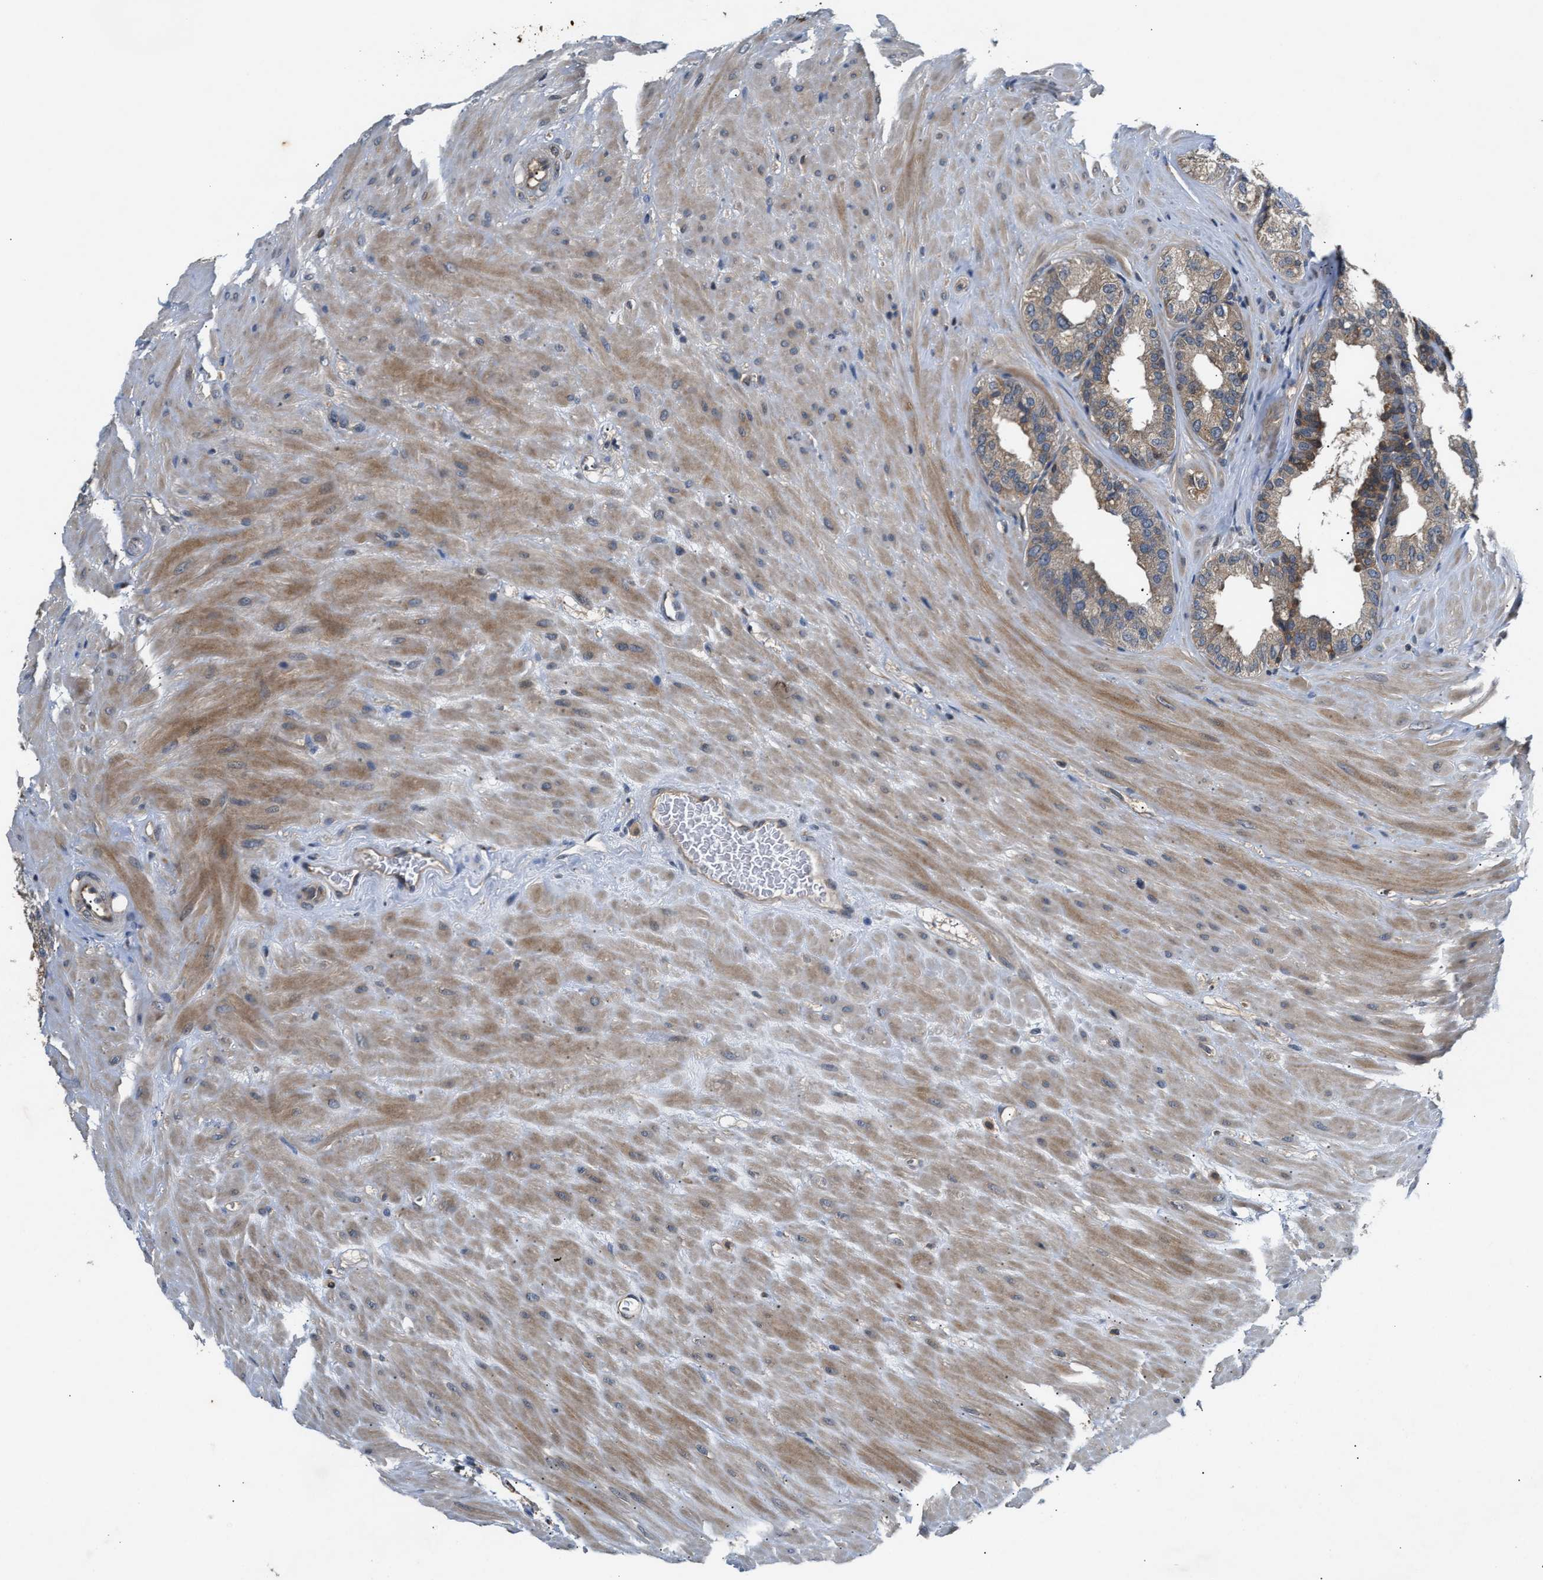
{"staining": {"intensity": "moderate", "quantity": ">75%", "location": "cytoplasmic/membranous"}, "tissue": "seminal vesicle", "cell_type": "Glandular cells", "image_type": "normal", "snomed": [{"axis": "morphology", "description": "Normal tissue, NOS"}, {"axis": "topography", "description": "Prostate"}, {"axis": "topography", "description": "Seminal veicle"}], "caption": "A medium amount of moderate cytoplasmic/membranous staining is identified in about >75% of glandular cells in normal seminal vesicle. The staining was performed using DAB (3,3'-diaminobenzidine), with brown indicating positive protein expression. Nuclei are stained blue with hematoxylin.", "gene": "CHUK", "patient": {"sex": "male", "age": 51}}